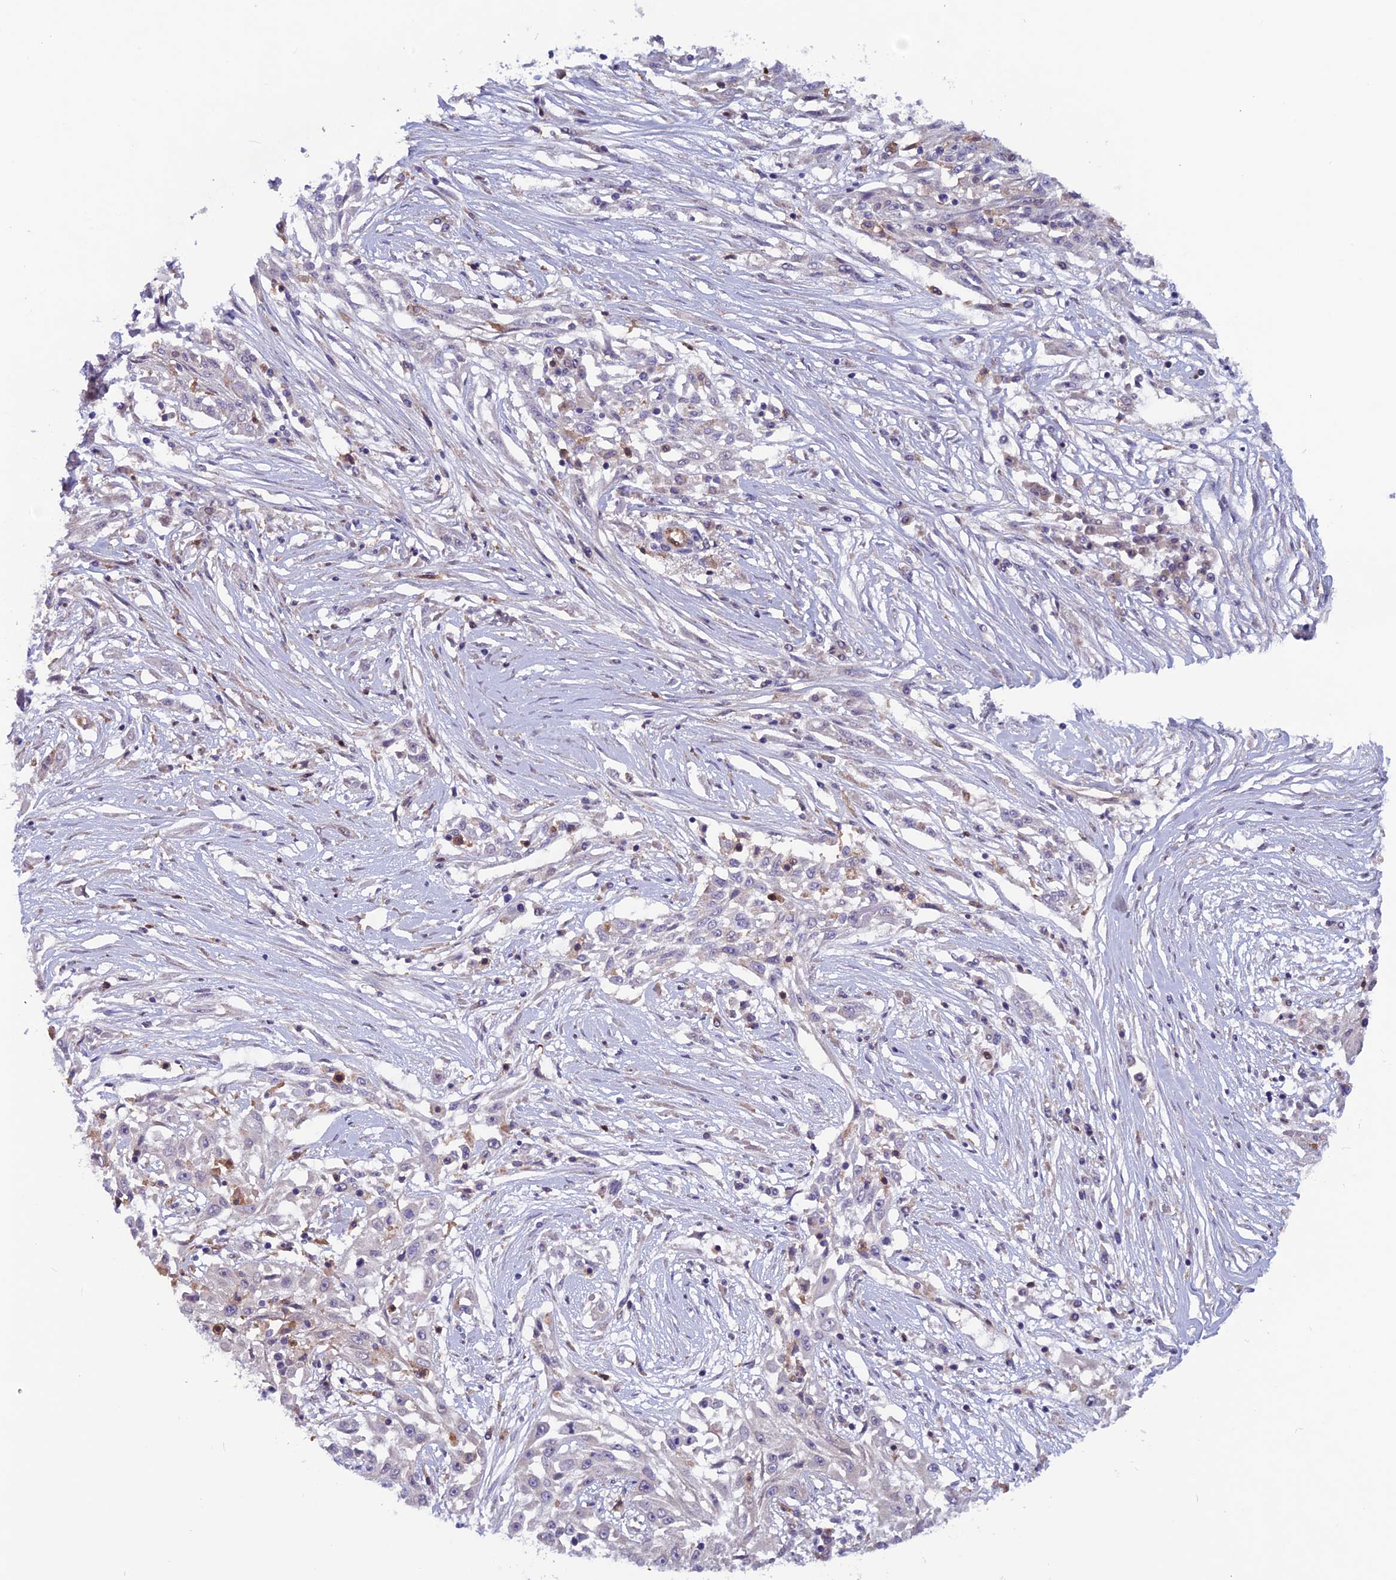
{"staining": {"intensity": "negative", "quantity": "none", "location": "none"}, "tissue": "skin cancer", "cell_type": "Tumor cells", "image_type": "cancer", "snomed": [{"axis": "morphology", "description": "Squamous cell carcinoma, NOS"}, {"axis": "morphology", "description": "Squamous cell carcinoma, metastatic, NOS"}, {"axis": "topography", "description": "Skin"}, {"axis": "topography", "description": "Lymph node"}], "caption": "The micrograph shows no staining of tumor cells in skin cancer (metastatic squamous cell carcinoma).", "gene": "MAST2", "patient": {"sex": "male", "age": 75}}